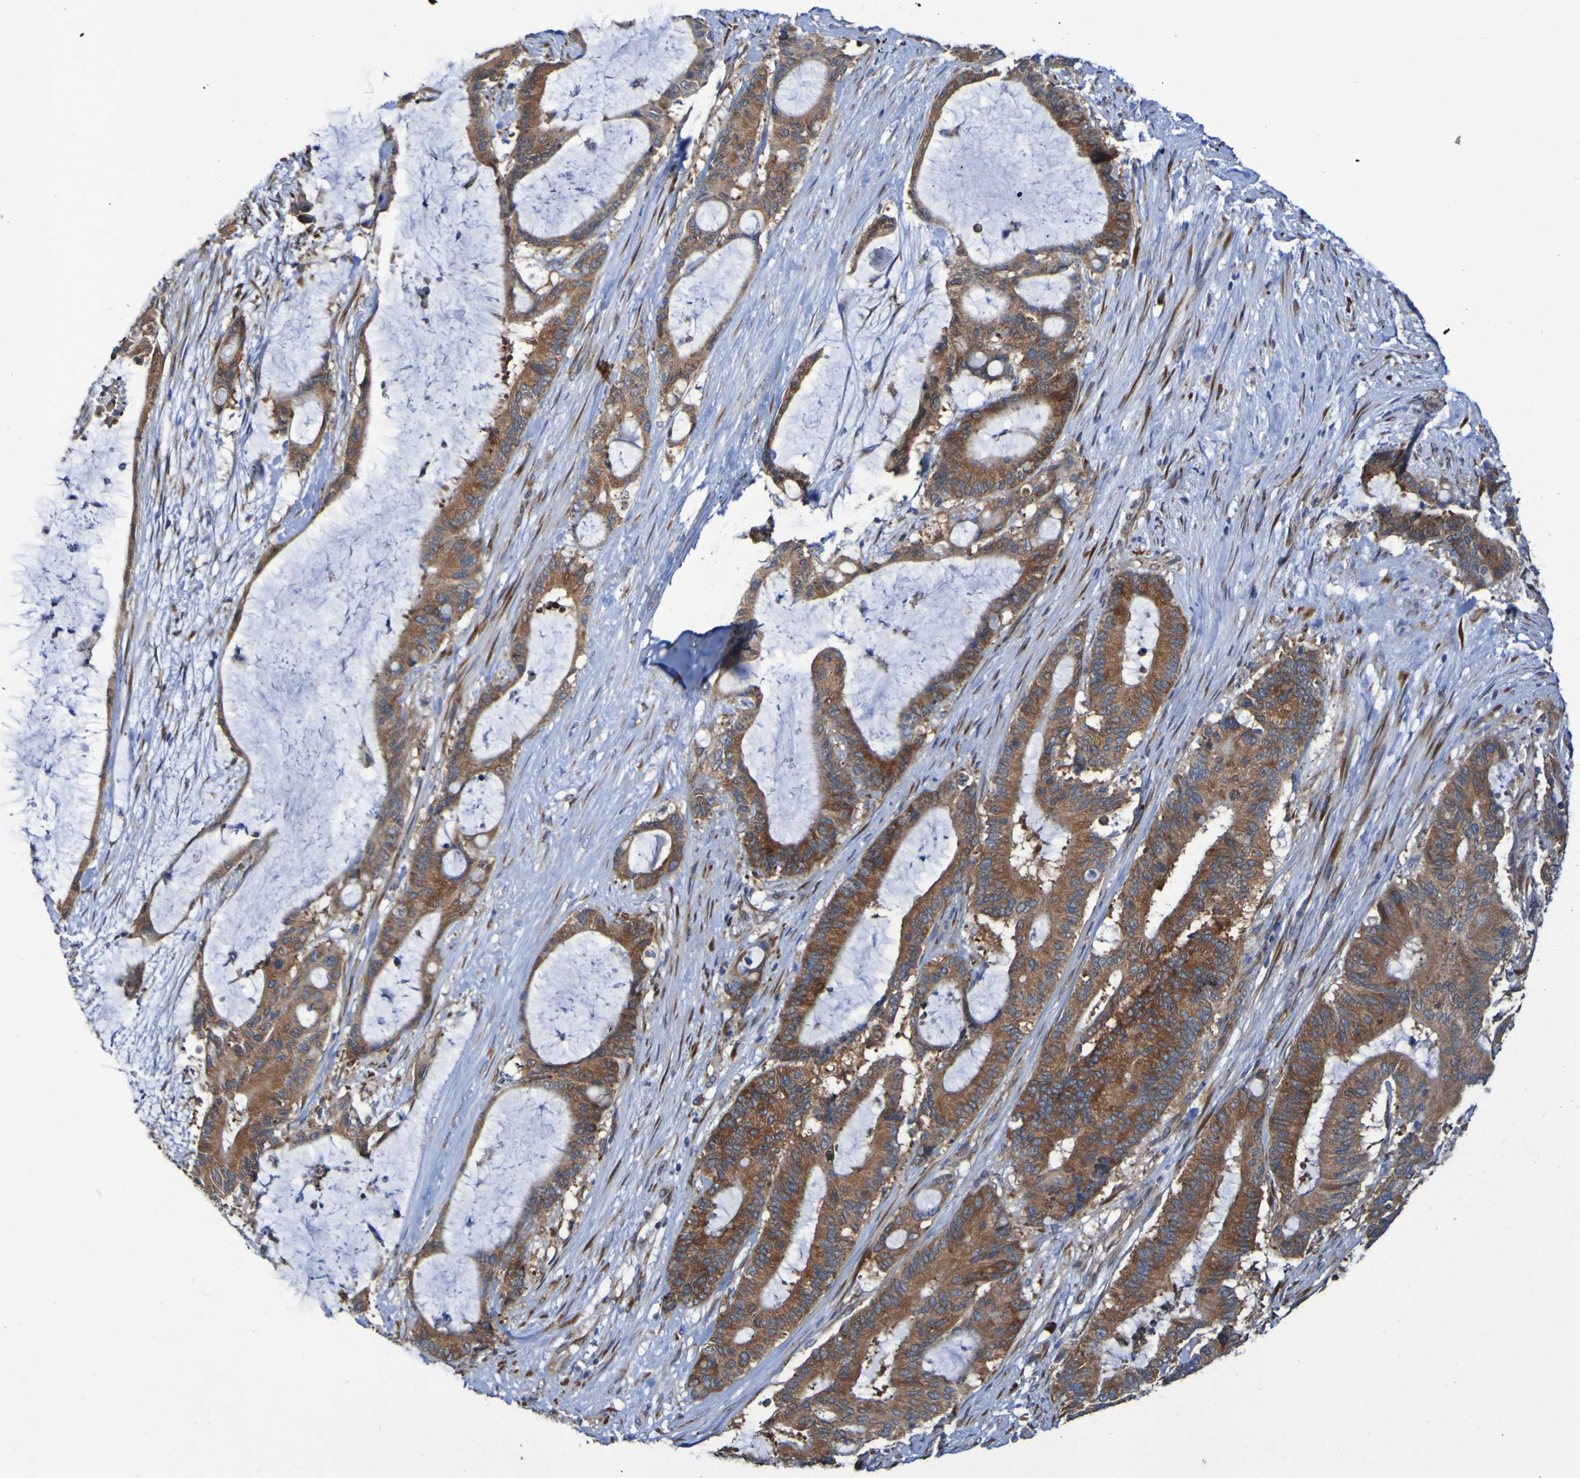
{"staining": {"intensity": "strong", "quantity": ">75%", "location": "cytoplasmic/membranous"}, "tissue": "liver cancer", "cell_type": "Tumor cells", "image_type": "cancer", "snomed": [{"axis": "morphology", "description": "Cholangiocarcinoma"}, {"axis": "topography", "description": "Liver"}], "caption": "This image demonstrates cholangiocarcinoma (liver) stained with immunohistochemistry to label a protein in brown. The cytoplasmic/membranous of tumor cells show strong positivity for the protein. Nuclei are counter-stained blue.", "gene": "FKBP3", "patient": {"sex": "female", "age": 73}}